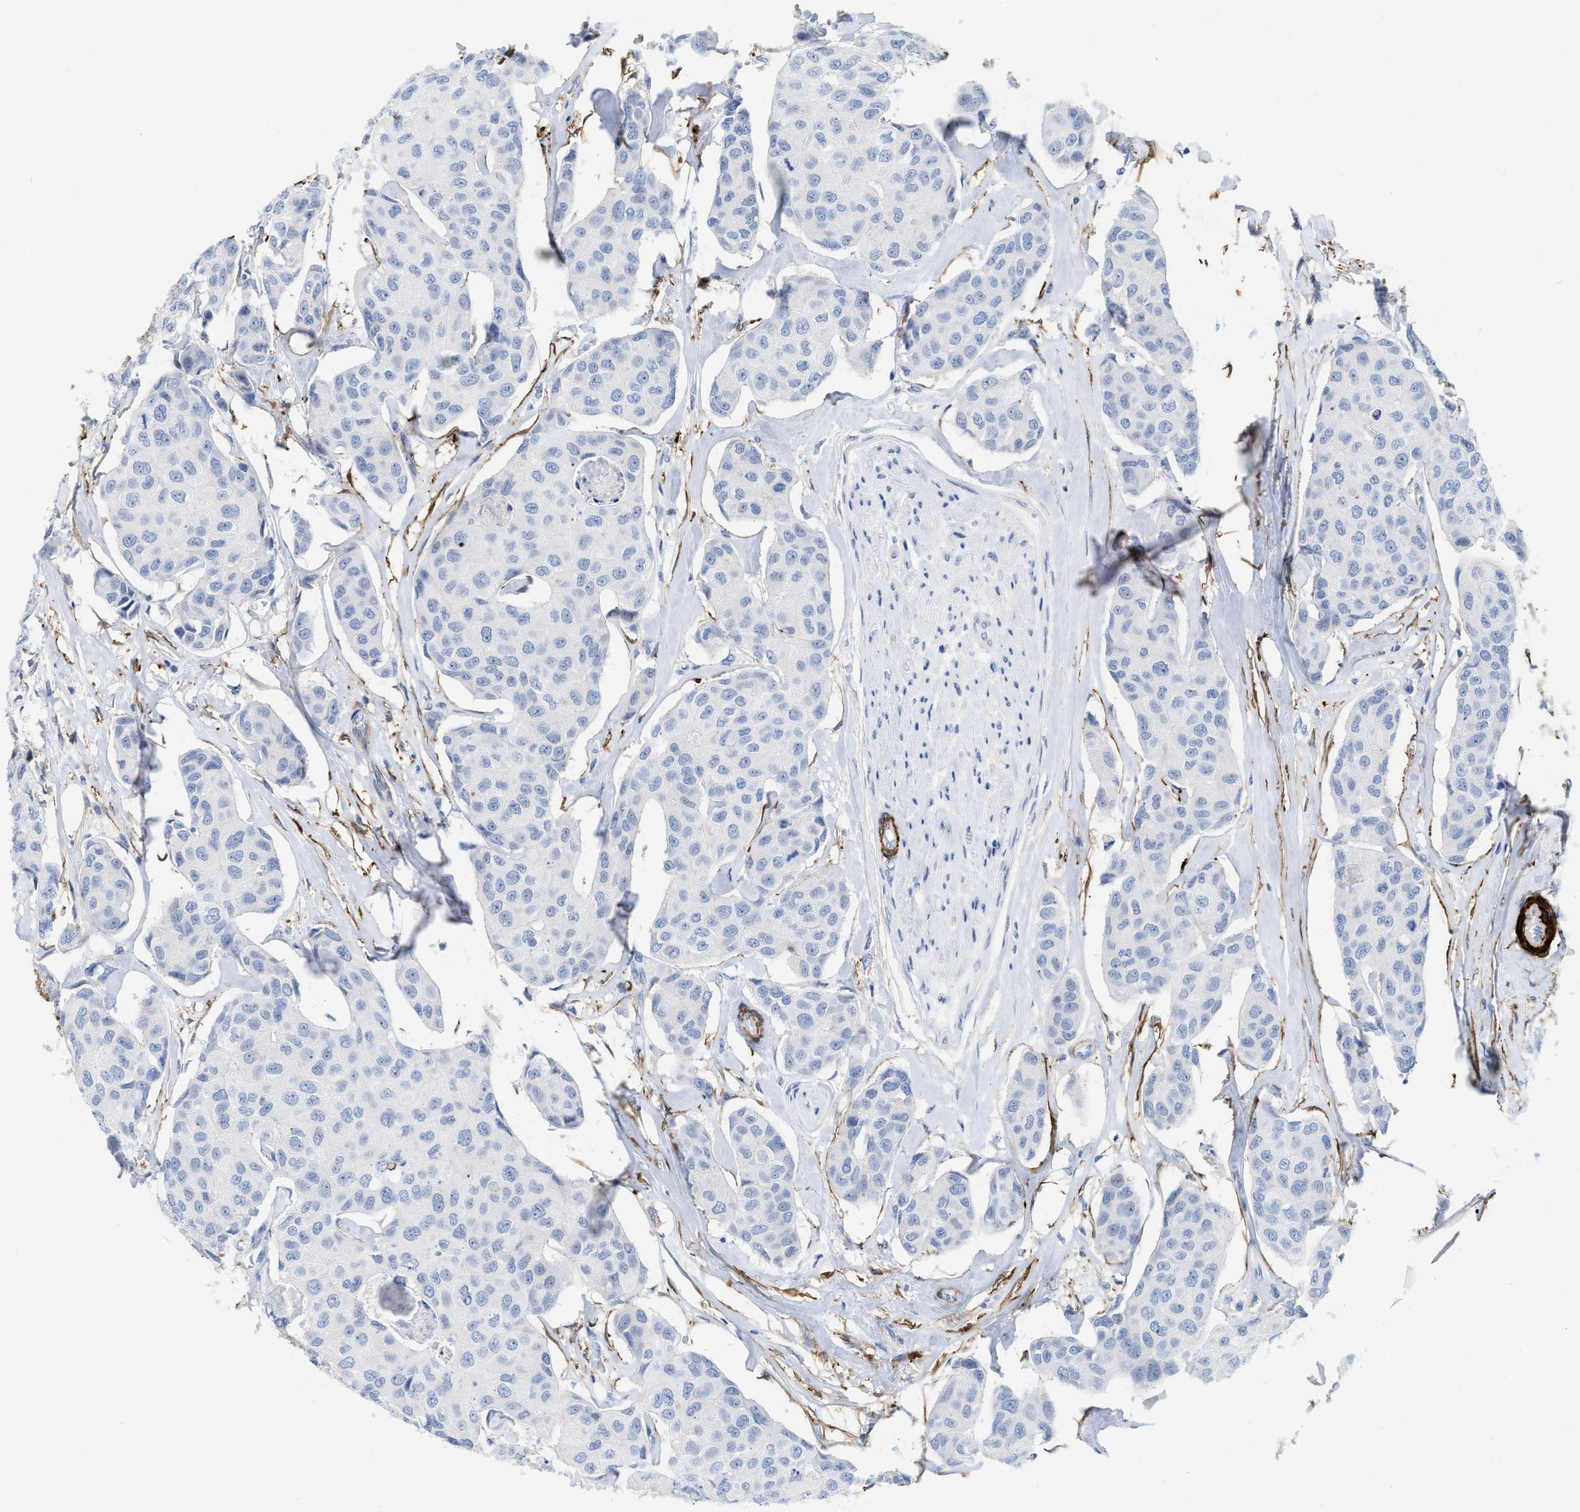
{"staining": {"intensity": "negative", "quantity": "none", "location": "none"}, "tissue": "breast cancer", "cell_type": "Tumor cells", "image_type": "cancer", "snomed": [{"axis": "morphology", "description": "Duct carcinoma"}, {"axis": "topography", "description": "Breast"}], "caption": "Invasive ductal carcinoma (breast) stained for a protein using IHC demonstrates no expression tumor cells.", "gene": "TAGLN", "patient": {"sex": "female", "age": 80}}